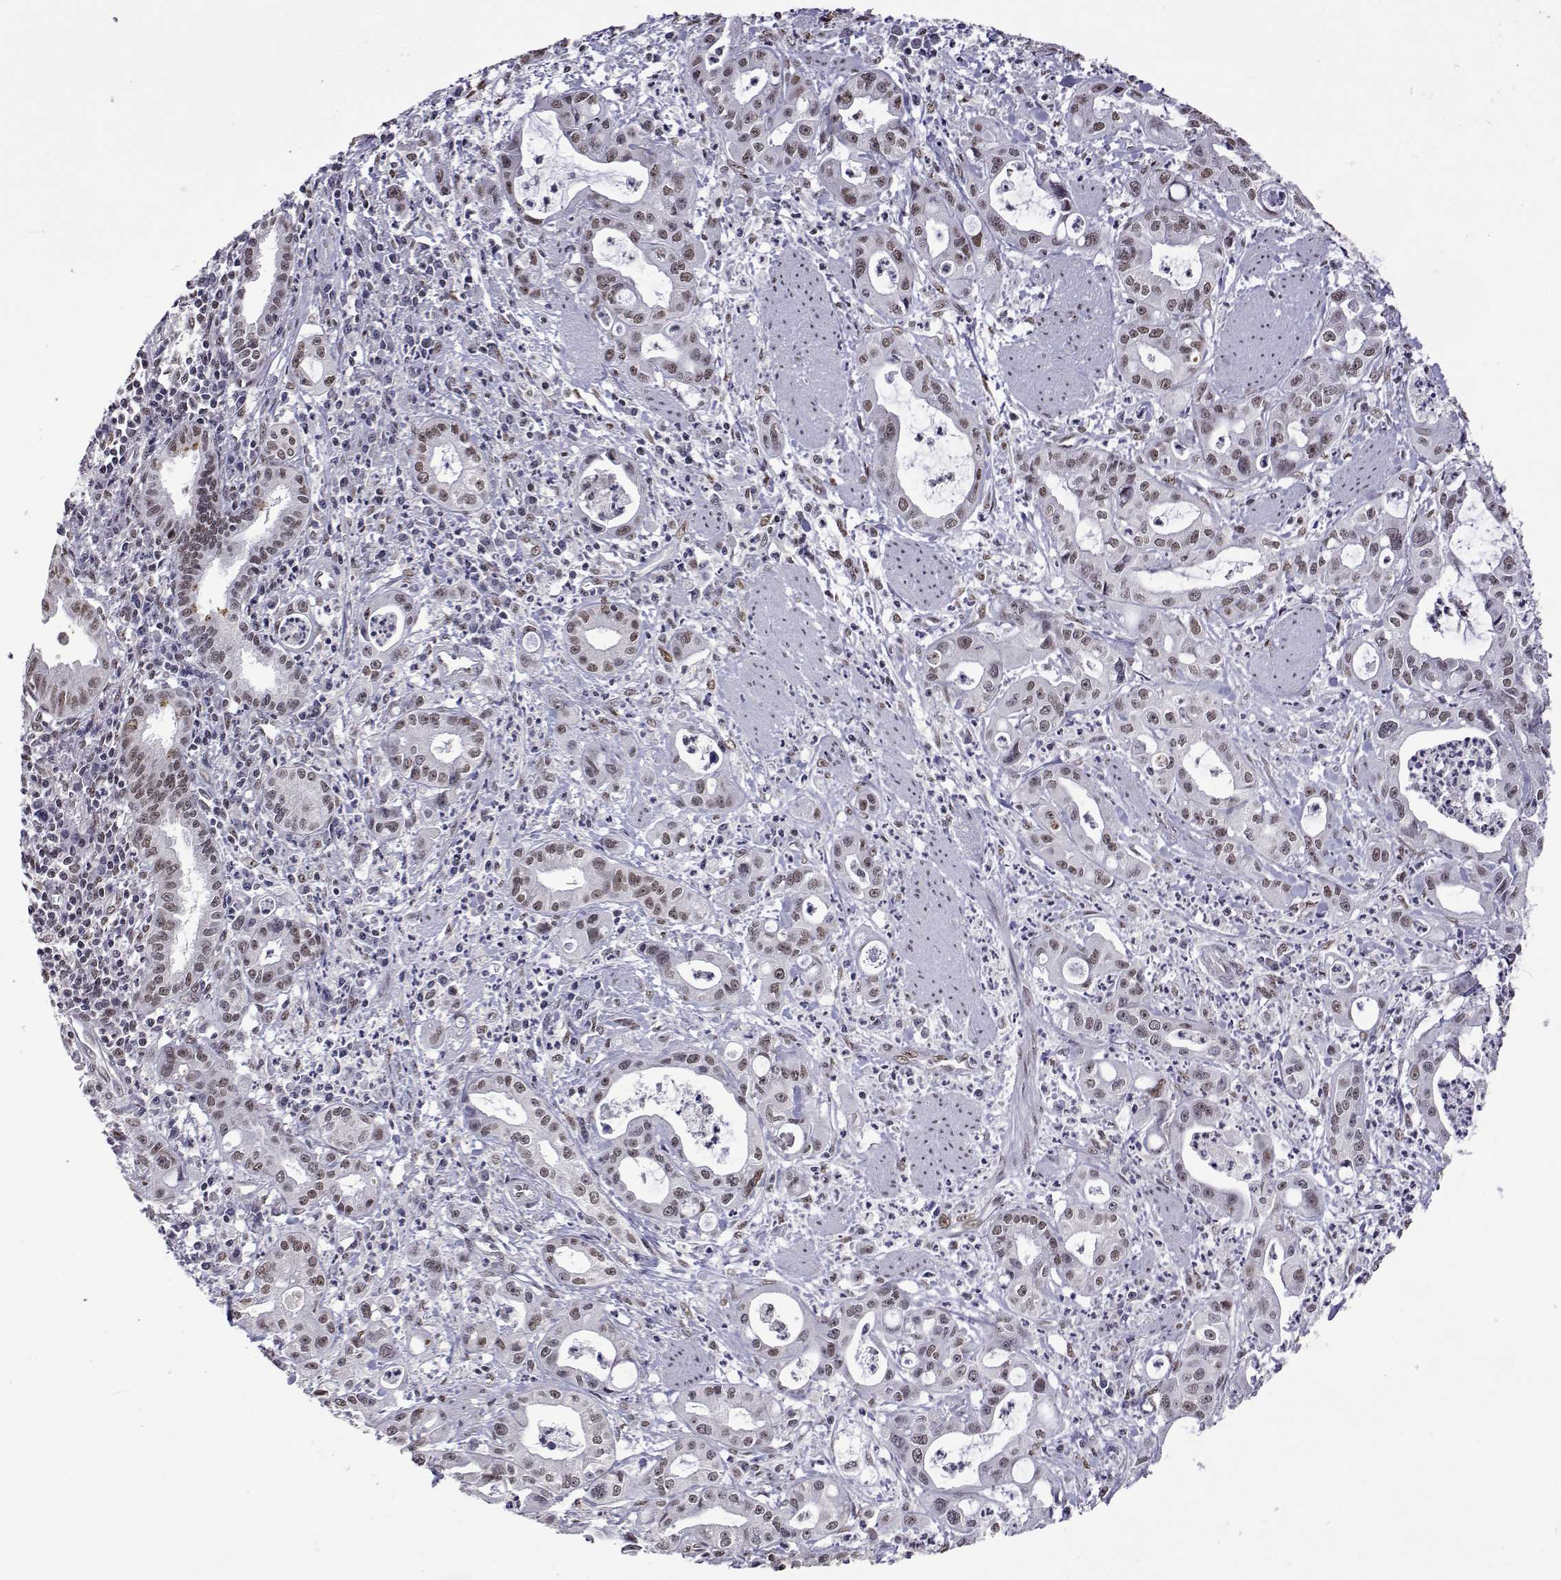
{"staining": {"intensity": "weak", "quantity": "25%-75%", "location": "nuclear"}, "tissue": "pancreatic cancer", "cell_type": "Tumor cells", "image_type": "cancer", "snomed": [{"axis": "morphology", "description": "Adenocarcinoma, NOS"}, {"axis": "topography", "description": "Pancreas"}], "caption": "Weak nuclear positivity is identified in approximately 25%-75% of tumor cells in pancreatic cancer.", "gene": "HNRNPA0", "patient": {"sex": "male", "age": 72}}